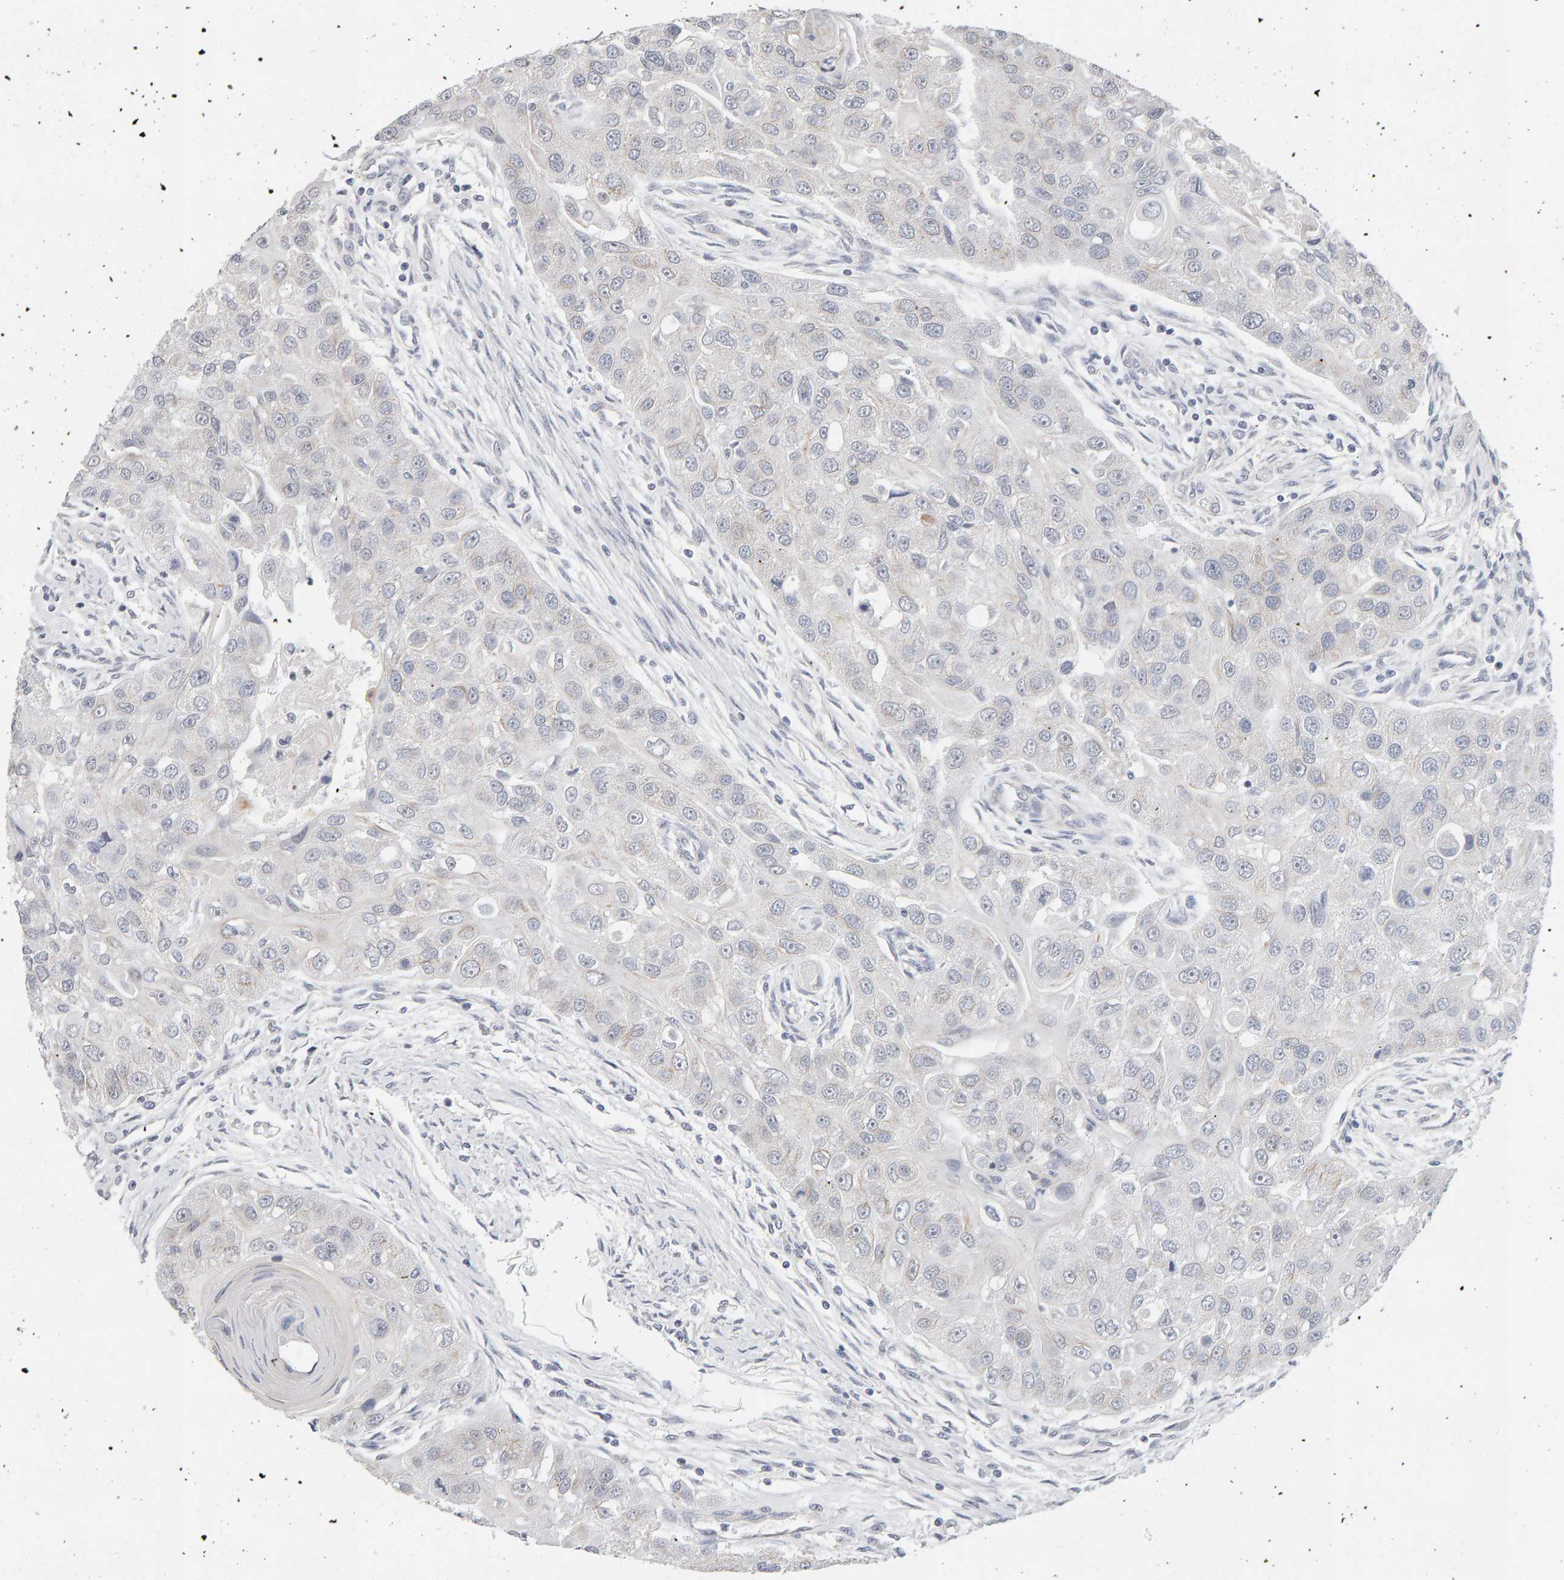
{"staining": {"intensity": "negative", "quantity": "none", "location": "none"}, "tissue": "head and neck cancer", "cell_type": "Tumor cells", "image_type": "cancer", "snomed": [{"axis": "morphology", "description": "Normal tissue, NOS"}, {"axis": "morphology", "description": "Squamous cell carcinoma, NOS"}, {"axis": "topography", "description": "Skeletal muscle"}, {"axis": "topography", "description": "Head-Neck"}], "caption": "There is no significant positivity in tumor cells of head and neck cancer.", "gene": "HNF4A", "patient": {"sex": "male", "age": 51}}